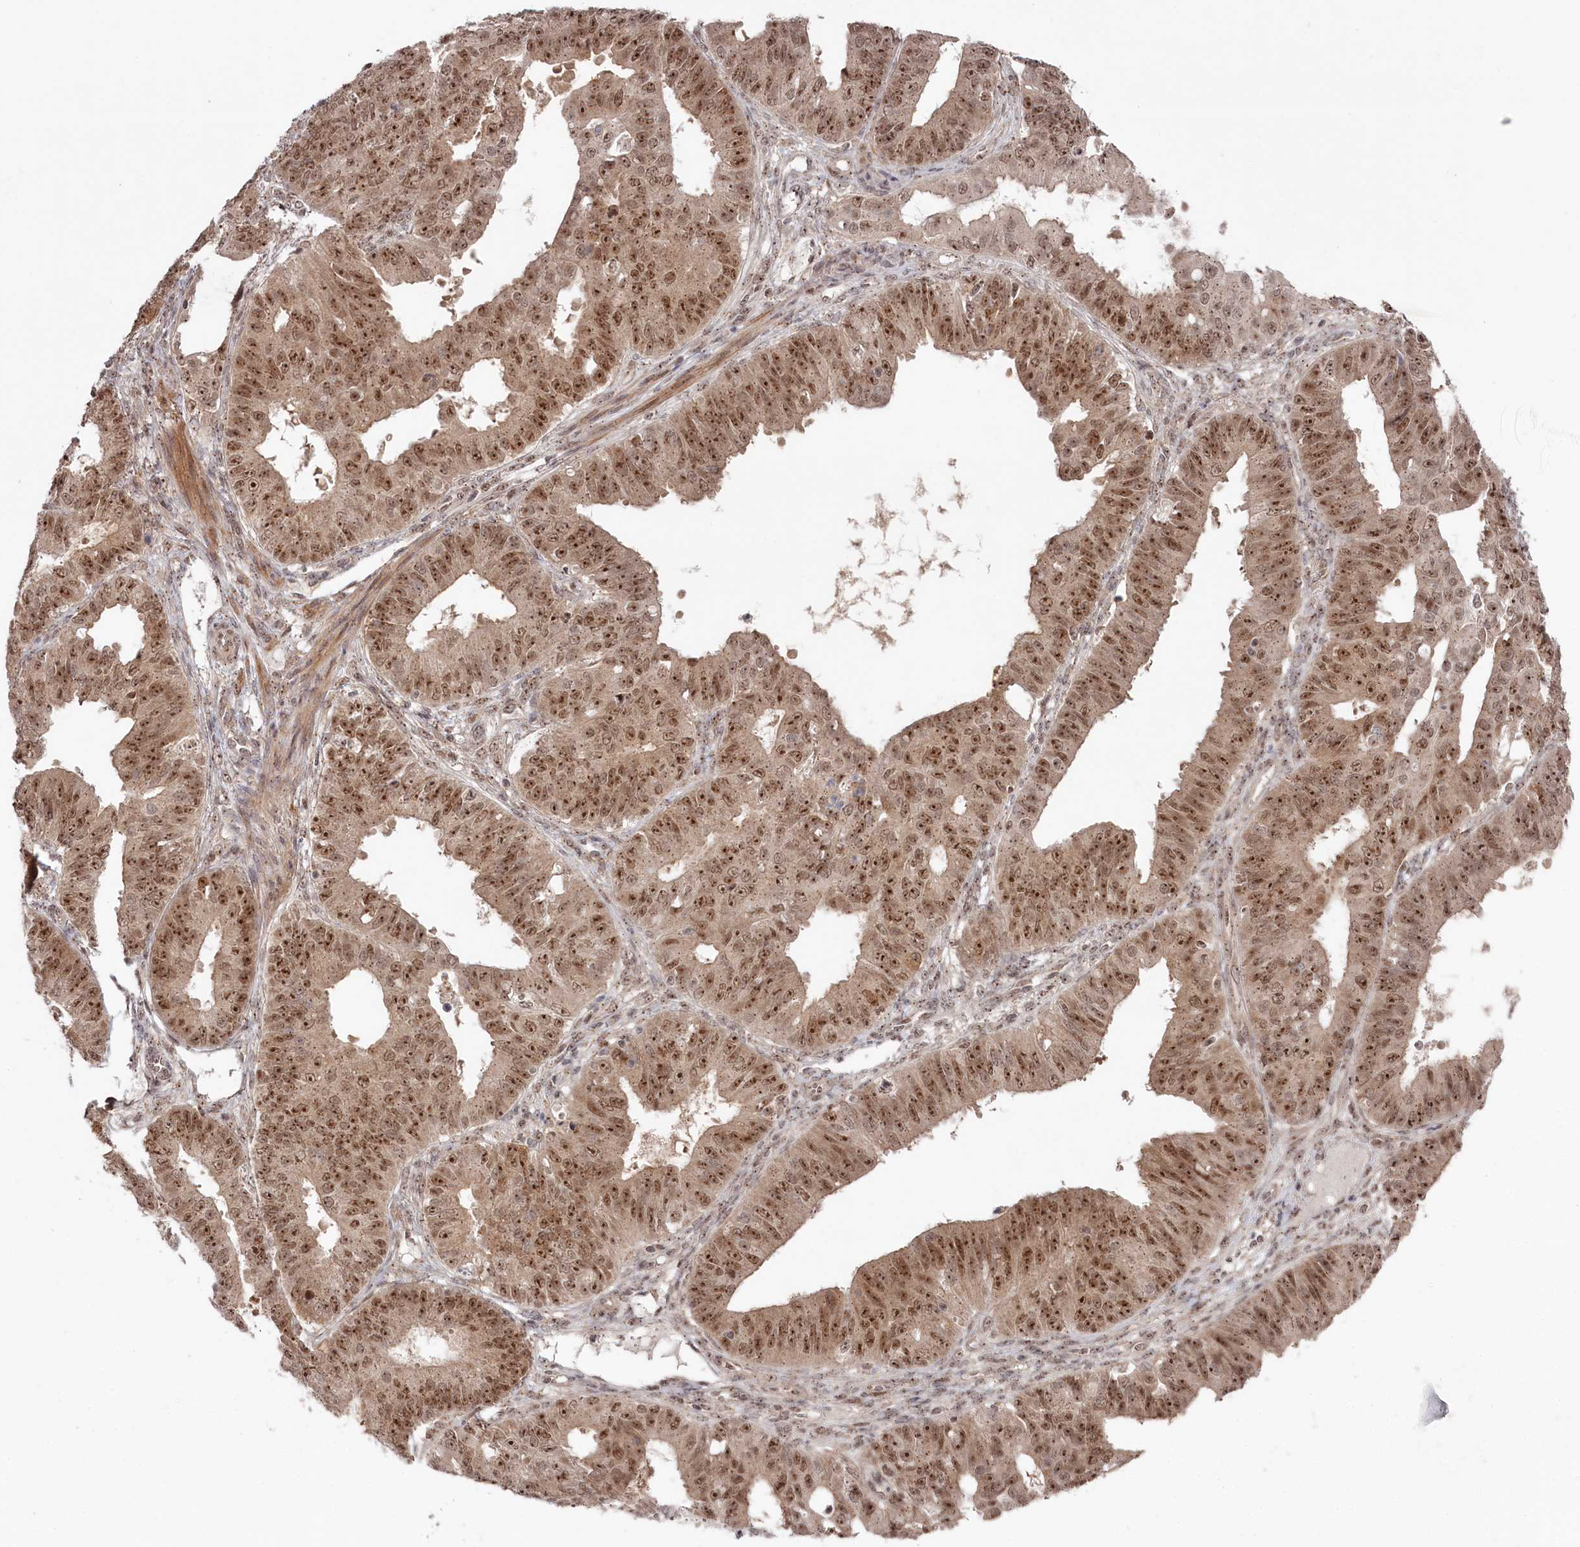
{"staining": {"intensity": "moderate", "quantity": ">75%", "location": "cytoplasmic/membranous,nuclear"}, "tissue": "ovarian cancer", "cell_type": "Tumor cells", "image_type": "cancer", "snomed": [{"axis": "morphology", "description": "Carcinoma, endometroid"}, {"axis": "topography", "description": "Appendix"}, {"axis": "topography", "description": "Ovary"}], "caption": "Immunohistochemical staining of human ovarian endometroid carcinoma exhibits moderate cytoplasmic/membranous and nuclear protein positivity in about >75% of tumor cells. (DAB (3,3'-diaminobenzidine) IHC with brightfield microscopy, high magnification).", "gene": "EXOSC1", "patient": {"sex": "female", "age": 42}}